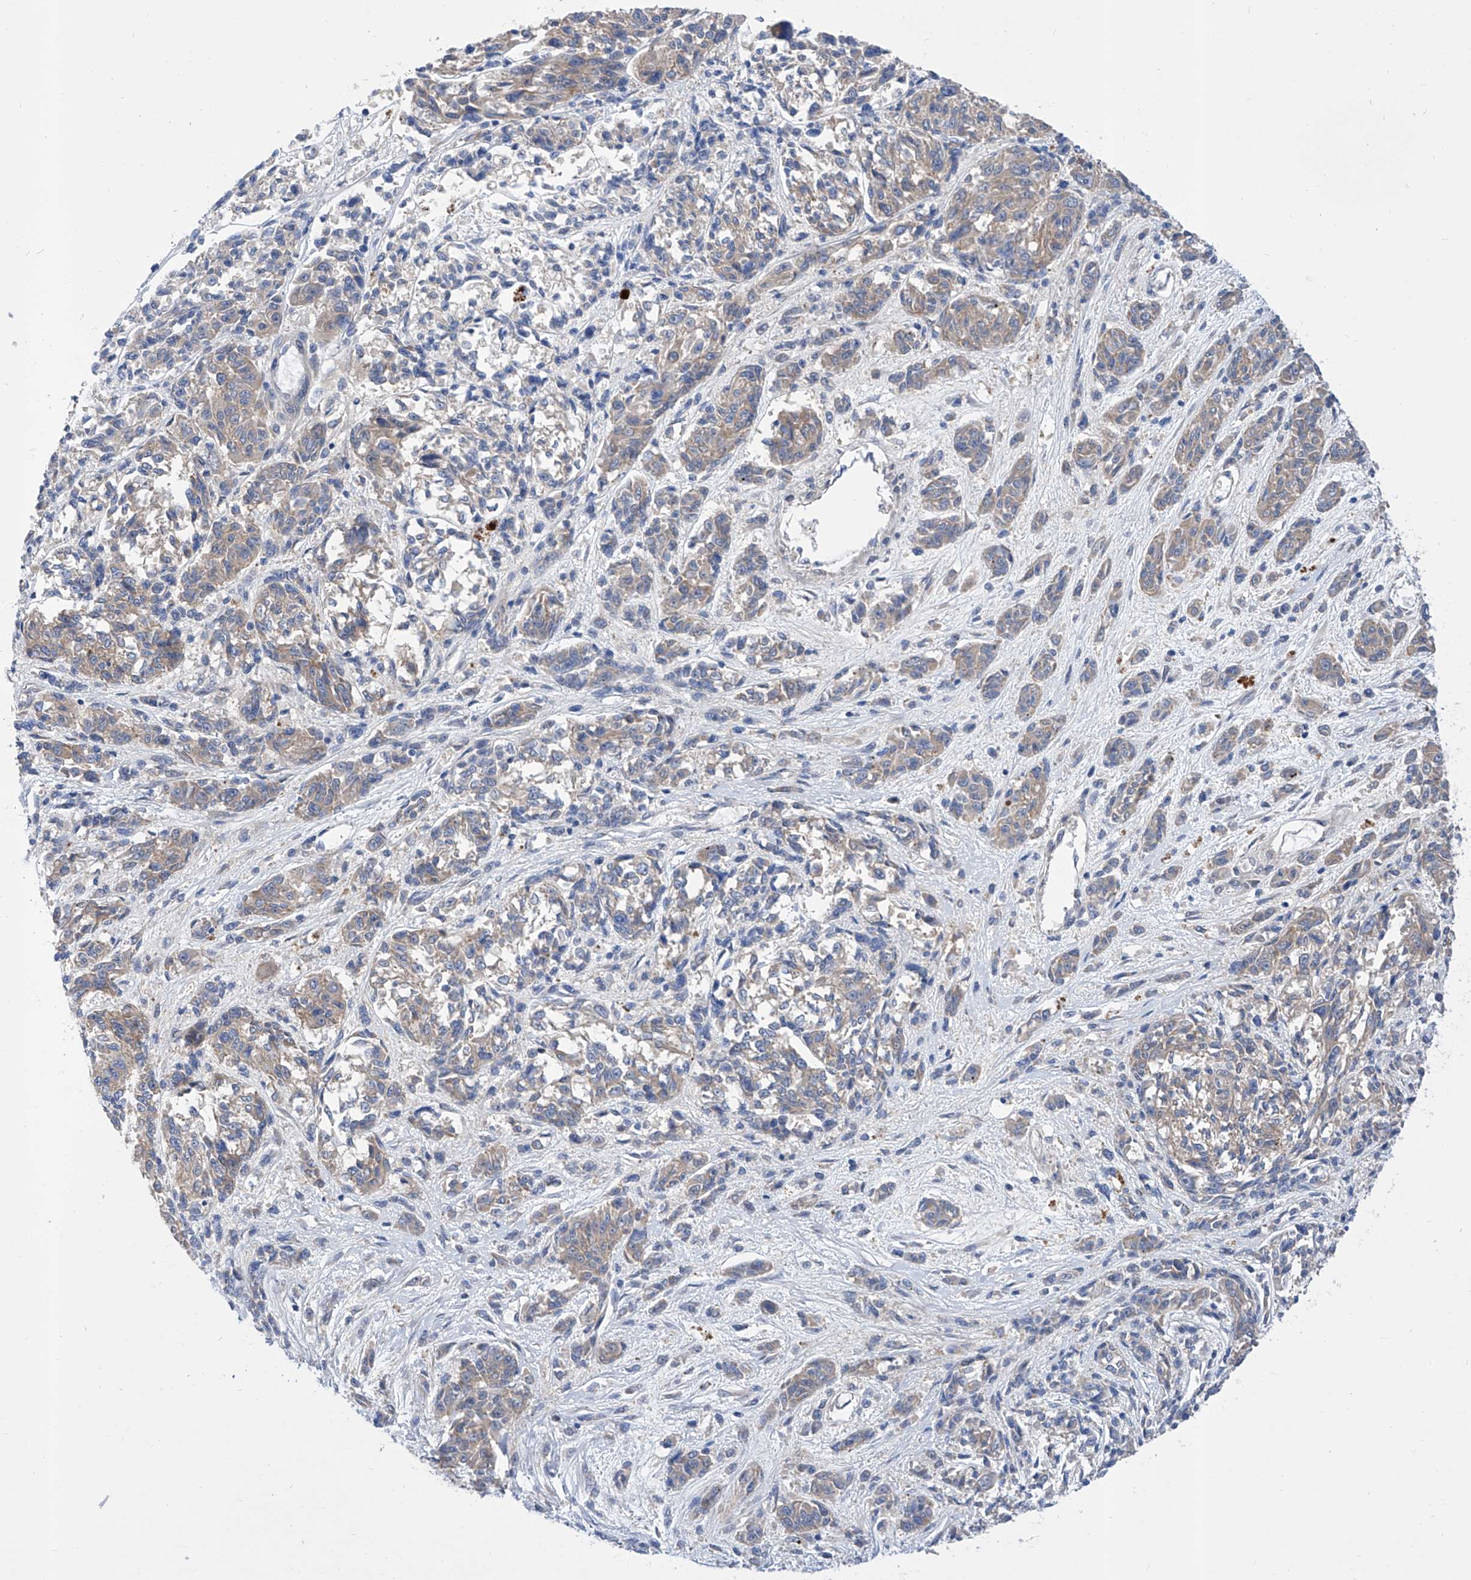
{"staining": {"intensity": "weak", "quantity": ">75%", "location": "cytoplasmic/membranous"}, "tissue": "melanoma", "cell_type": "Tumor cells", "image_type": "cancer", "snomed": [{"axis": "morphology", "description": "Malignant melanoma, NOS"}, {"axis": "topography", "description": "Skin"}], "caption": "Melanoma stained for a protein reveals weak cytoplasmic/membranous positivity in tumor cells.", "gene": "SRBD1", "patient": {"sex": "male", "age": 53}}